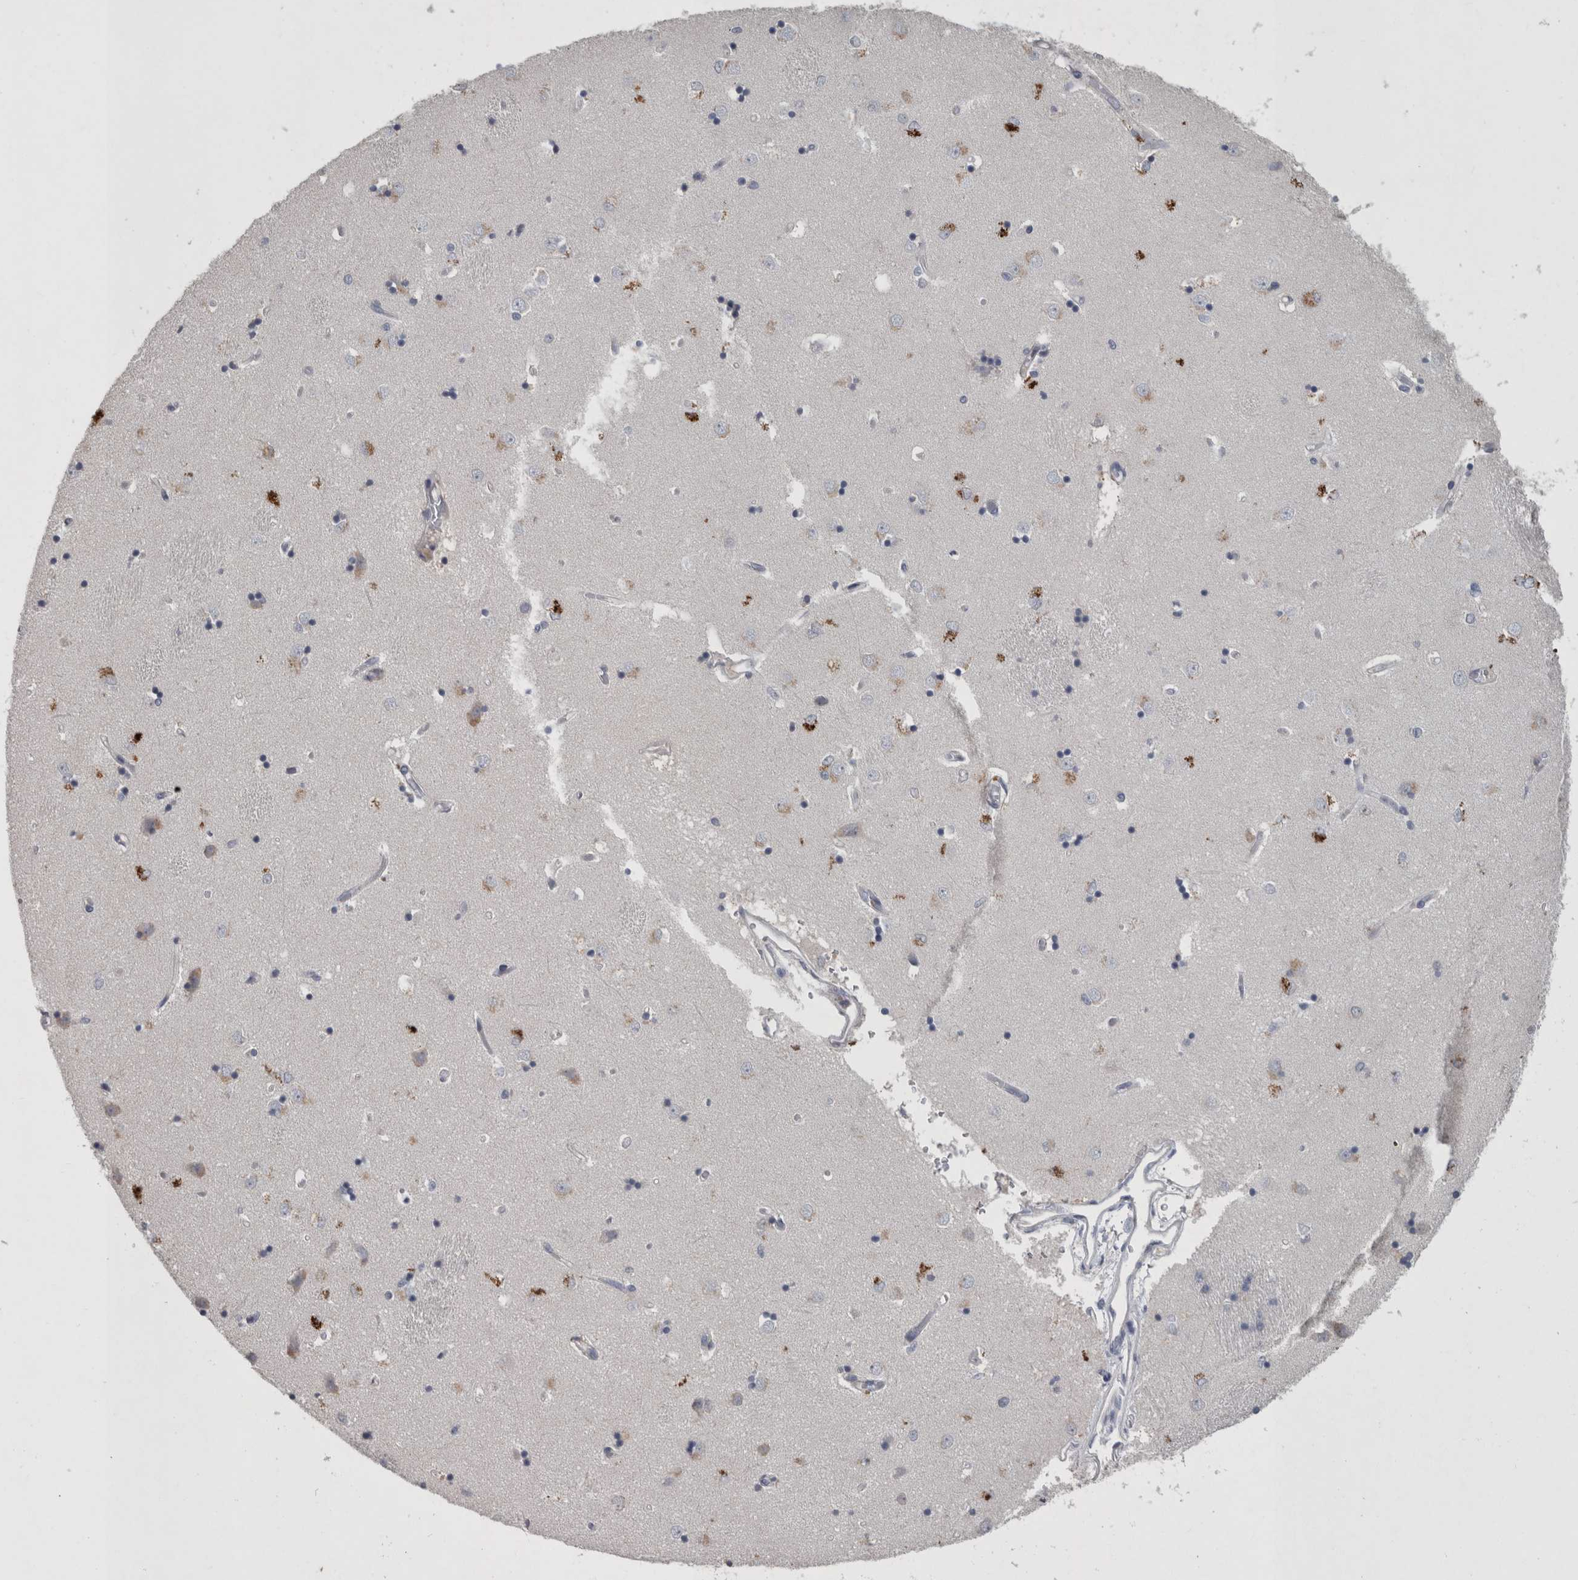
{"staining": {"intensity": "moderate", "quantity": "<25%", "location": "cytoplasmic/membranous"}, "tissue": "caudate", "cell_type": "Glial cells", "image_type": "normal", "snomed": [{"axis": "morphology", "description": "Normal tissue, NOS"}, {"axis": "topography", "description": "Lateral ventricle wall"}], "caption": "Caudate stained with DAB IHC exhibits low levels of moderate cytoplasmic/membranous expression in about <25% of glial cells.", "gene": "SLC22A11", "patient": {"sex": "male", "age": 45}}